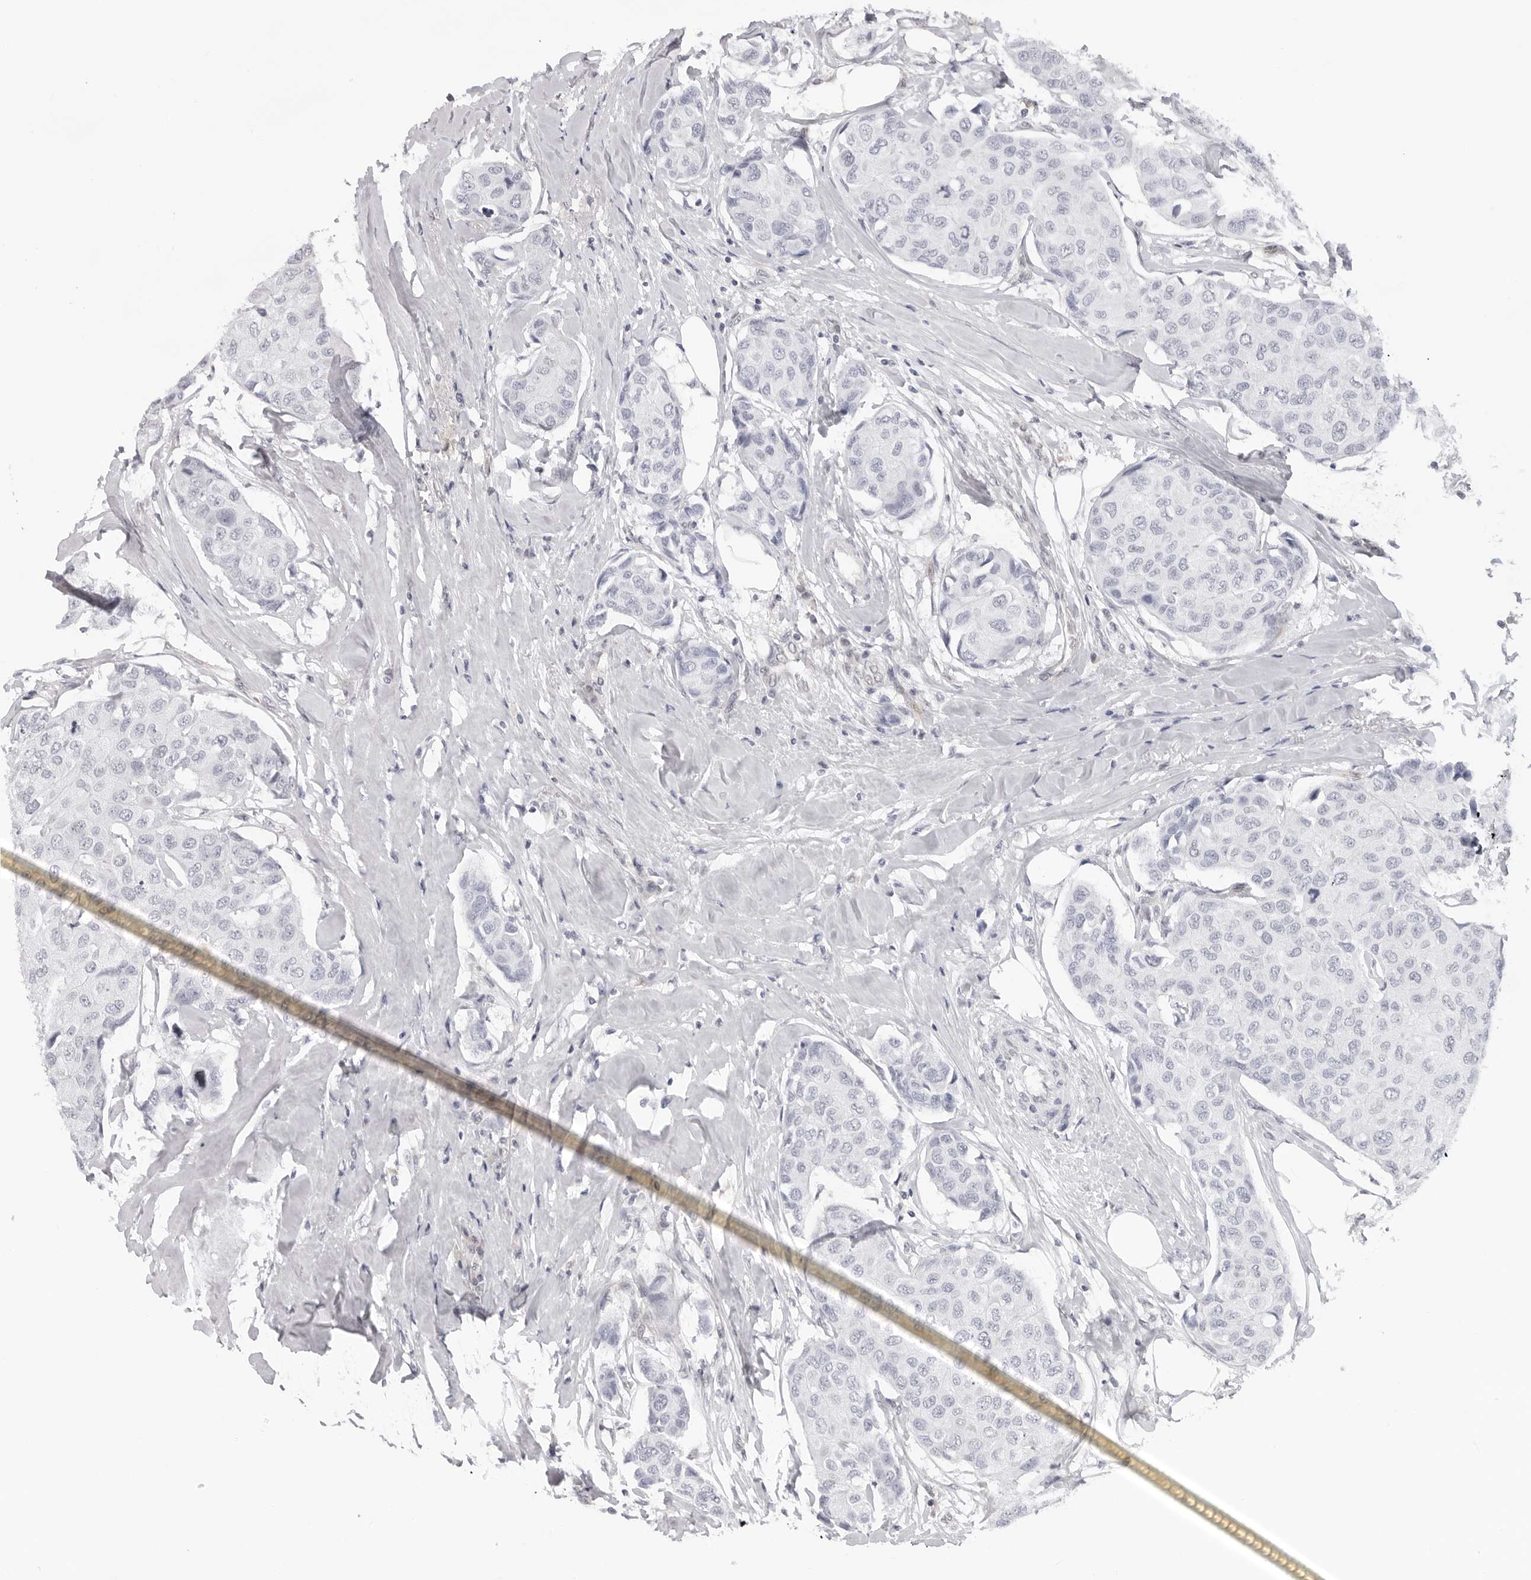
{"staining": {"intensity": "negative", "quantity": "none", "location": "none"}, "tissue": "breast cancer", "cell_type": "Tumor cells", "image_type": "cancer", "snomed": [{"axis": "morphology", "description": "Duct carcinoma"}, {"axis": "topography", "description": "Breast"}], "caption": "Intraductal carcinoma (breast) was stained to show a protein in brown. There is no significant positivity in tumor cells.", "gene": "CASP7", "patient": {"sex": "female", "age": 80}}